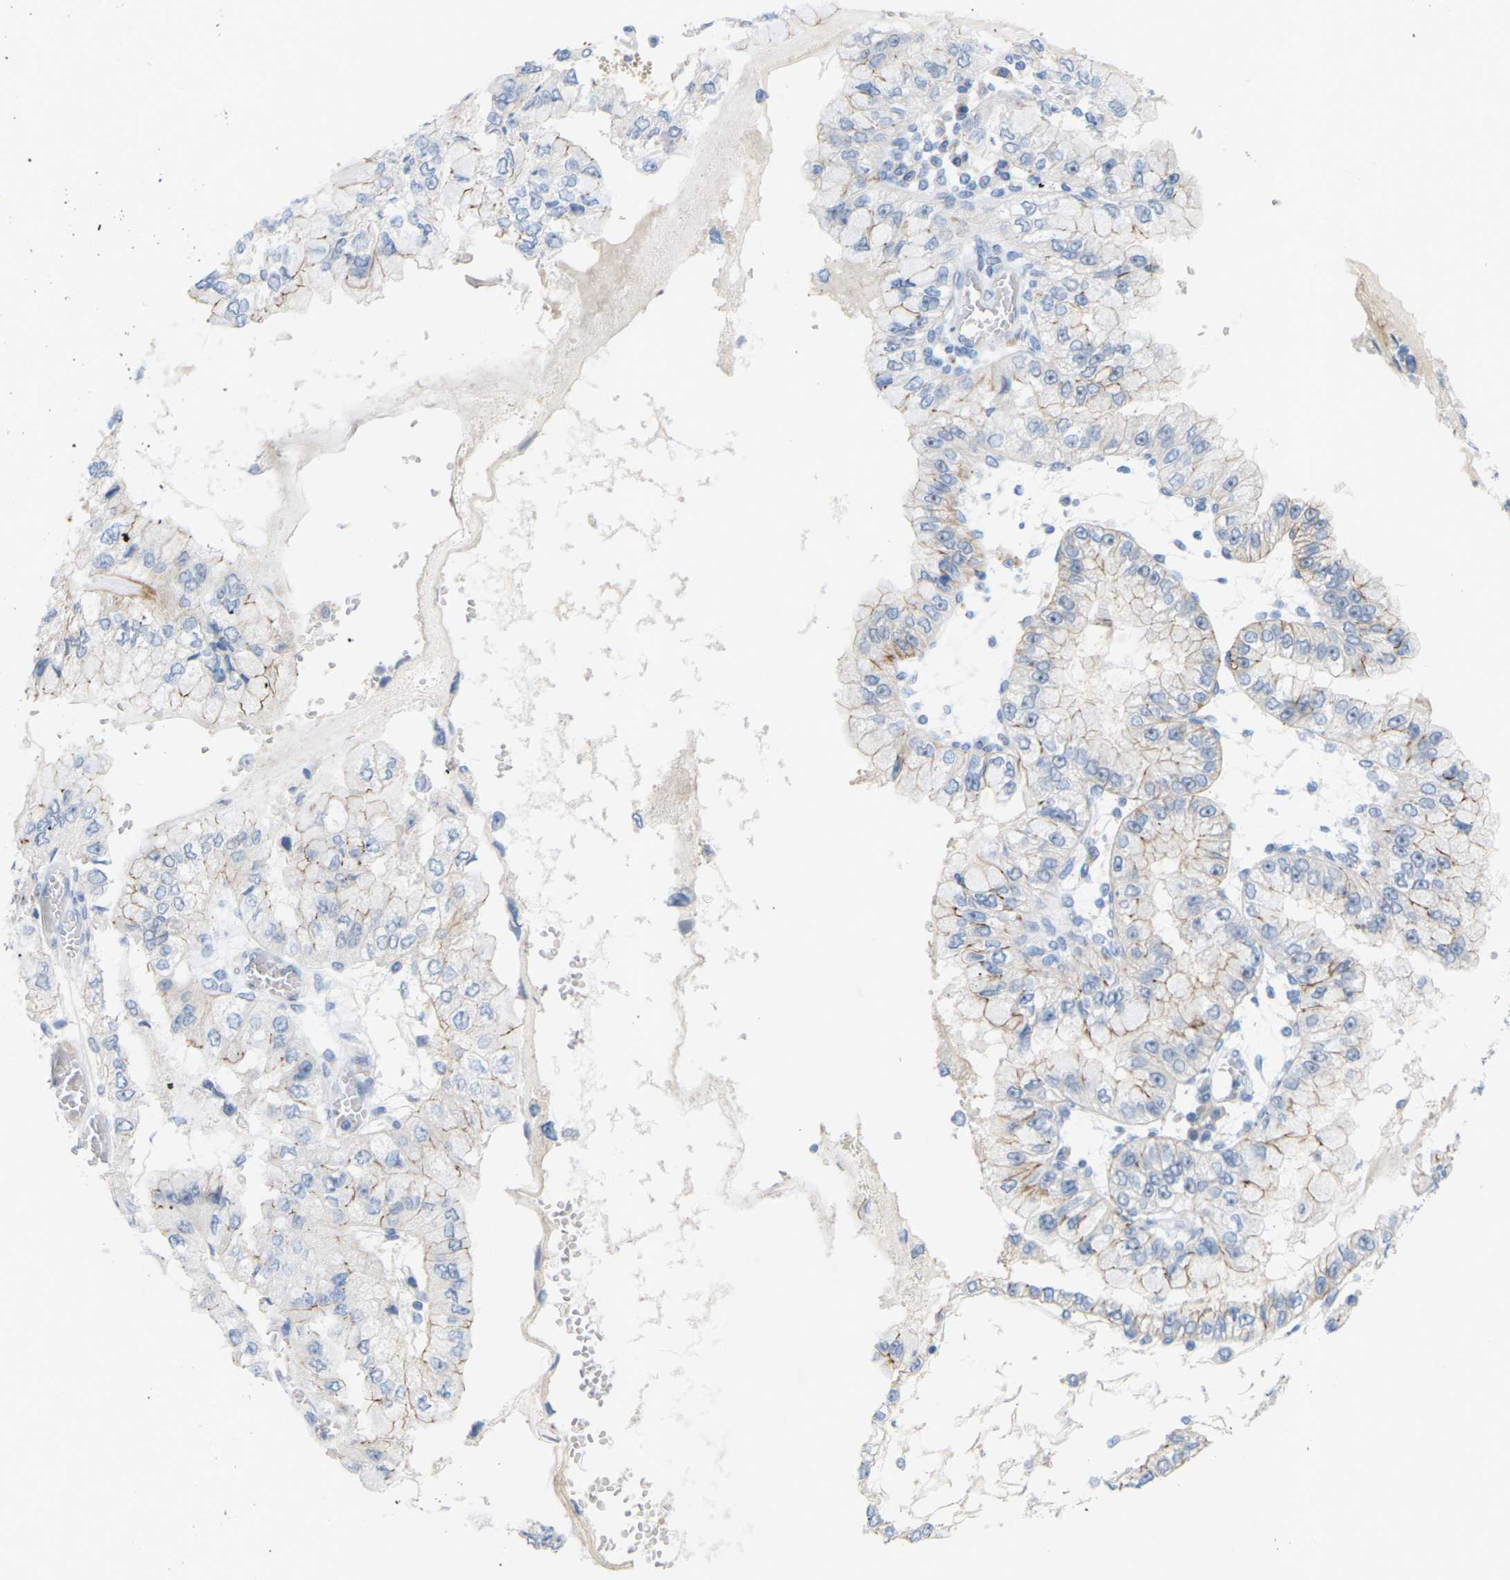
{"staining": {"intensity": "weak", "quantity": "25%-75%", "location": "cytoplasmic/membranous"}, "tissue": "liver cancer", "cell_type": "Tumor cells", "image_type": "cancer", "snomed": [{"axis": "morphology", "description": "Cholangiocarcinoma"}, {"axis": "topography", "description": "Liver"}], "caption": "The photomicrograph demonstrates immunohistochemical staining of liver cancer (cholangiocarcinoma). There is weak cytoplasmic/membranous expression is seen in about 25%-75% of tumor cells.", "gene": "CLDN3", "patient": {"sex": "female", "age": 79}}